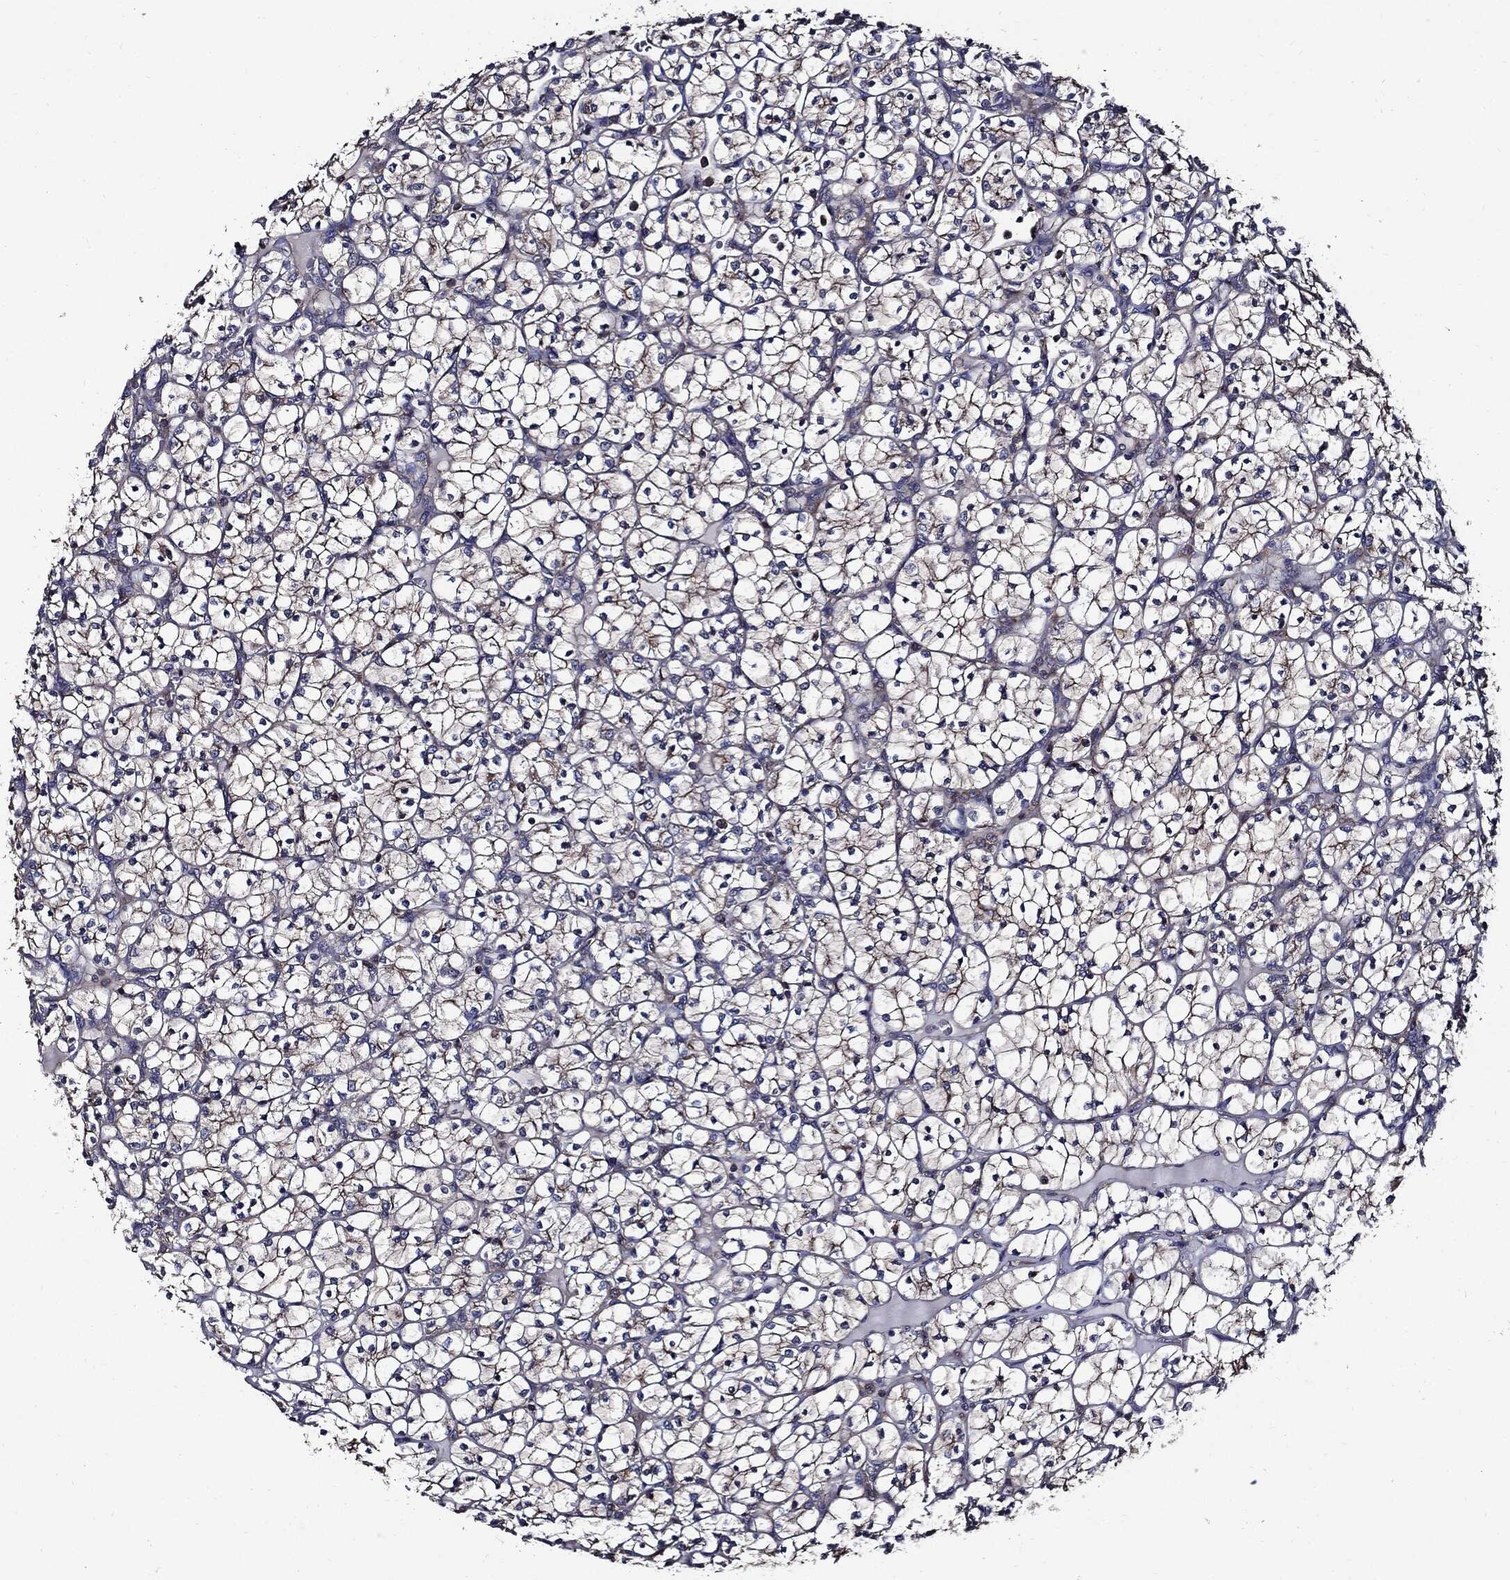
{"staining": {"intensity": "weak", "quantity": "<25%", "location": "cytoplasmic/membranous"}, "tissue": "renal cancer", "cell_type": "Tumor cells", "image_type": "cancer", "snomed": [{"axis": "morphology", "description": "Adenocarcinoma, NOS"}, {"axis": "topography", "description": "Kidney"}], "caption": "The immunohistochemistry image has no significant staining in tumor cells of renal adenocarcinoma tissue.", "gene": "PDCD6IP", "patient": {"sex": "female", "age": 89}}